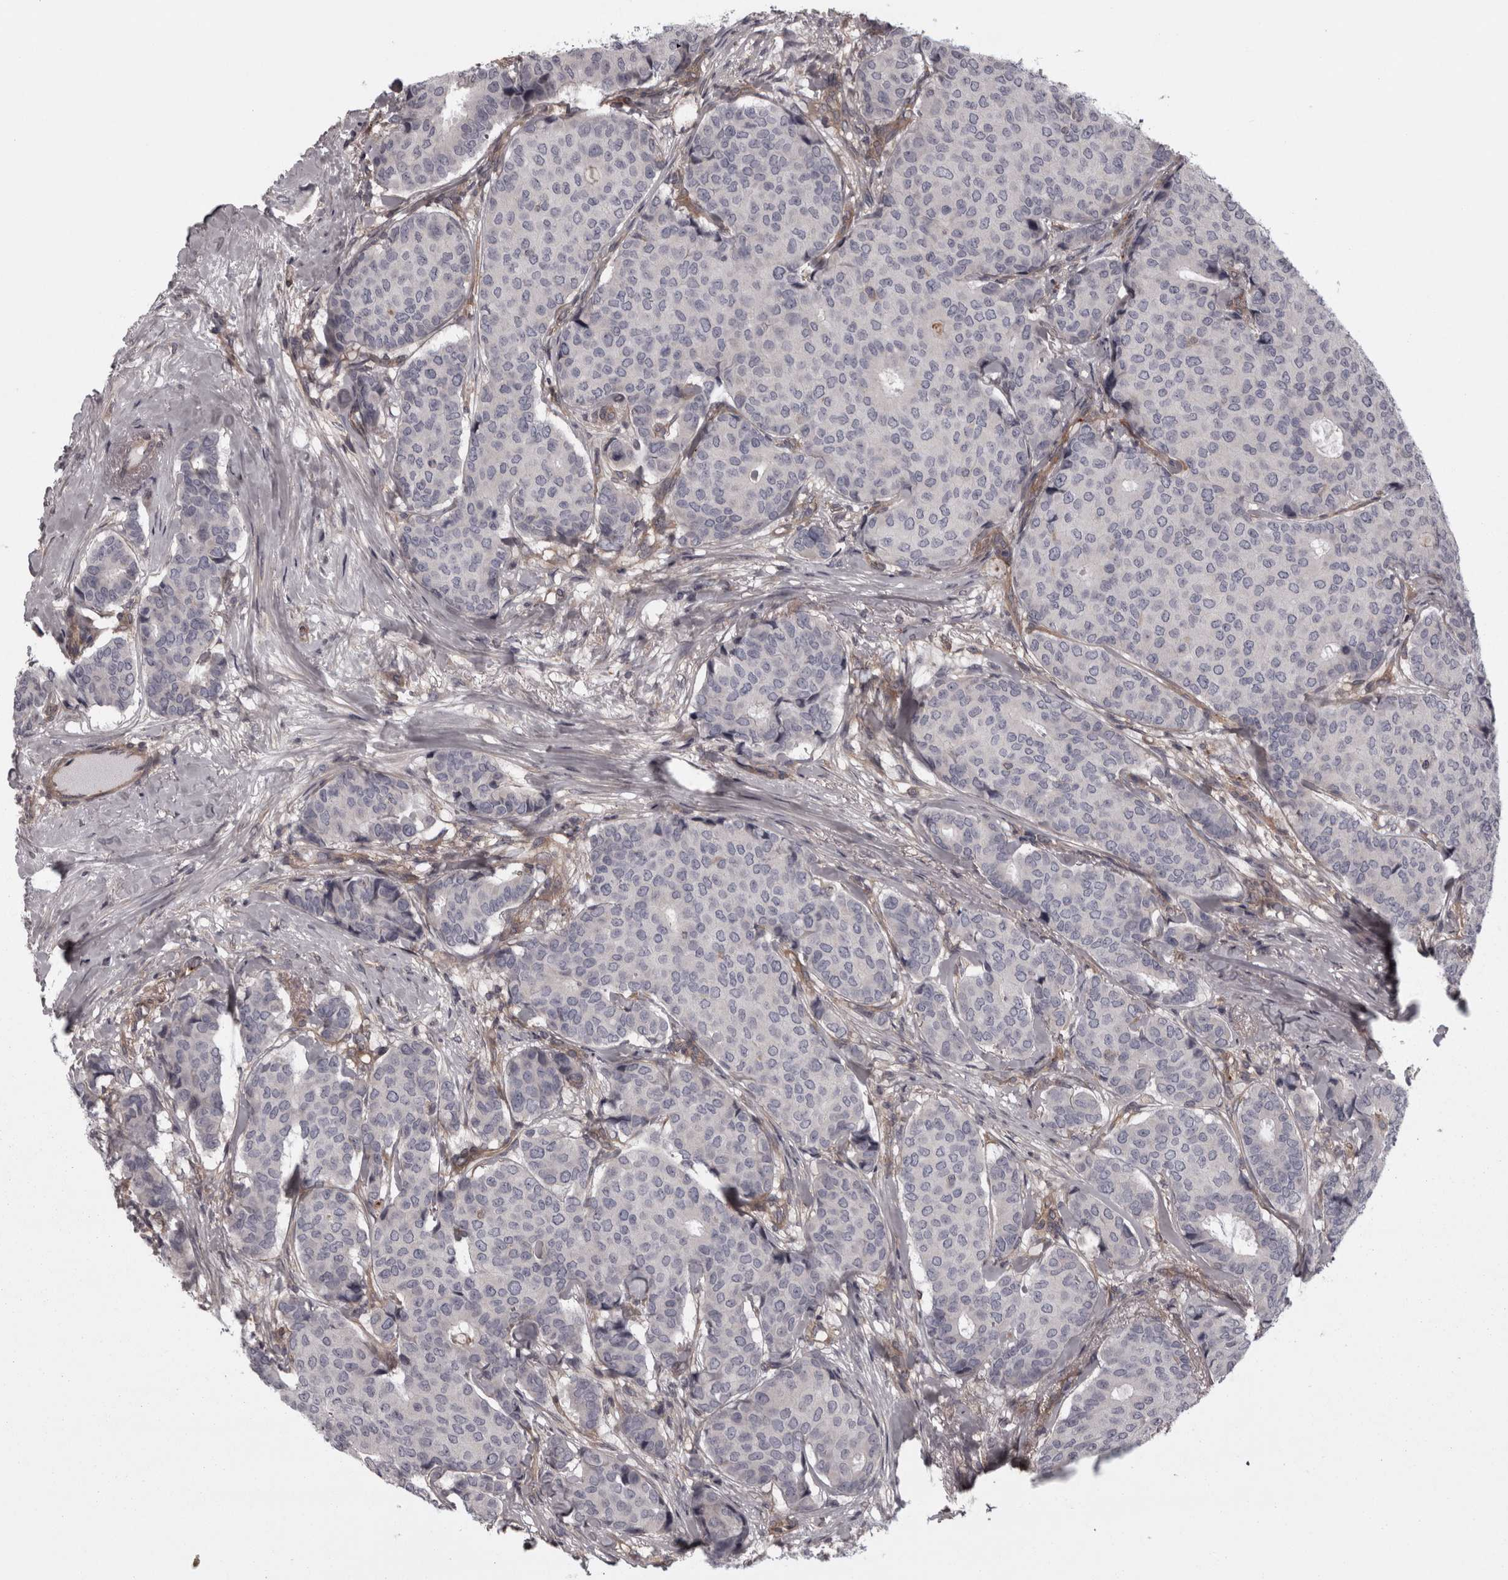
{"staining": {"intensity": "negative", "quantity": "none", "location": "none"}, "tissue": "breast cancer", "cell_type": "Tumor cells", "image_type": "cancer", "snomed": [{"axis": "morphology", "description": "Duct carcinoma"}, {"axis": "topography", "description": "Breast"}], "caption": "There is no significant positivity in tumor cells of intraductal carcinoma (breast). (Brightfield microscopy of DAB IHC at high magnification).", "gene": "RSU1", "patient": {"sex": "female", "age": 75}}